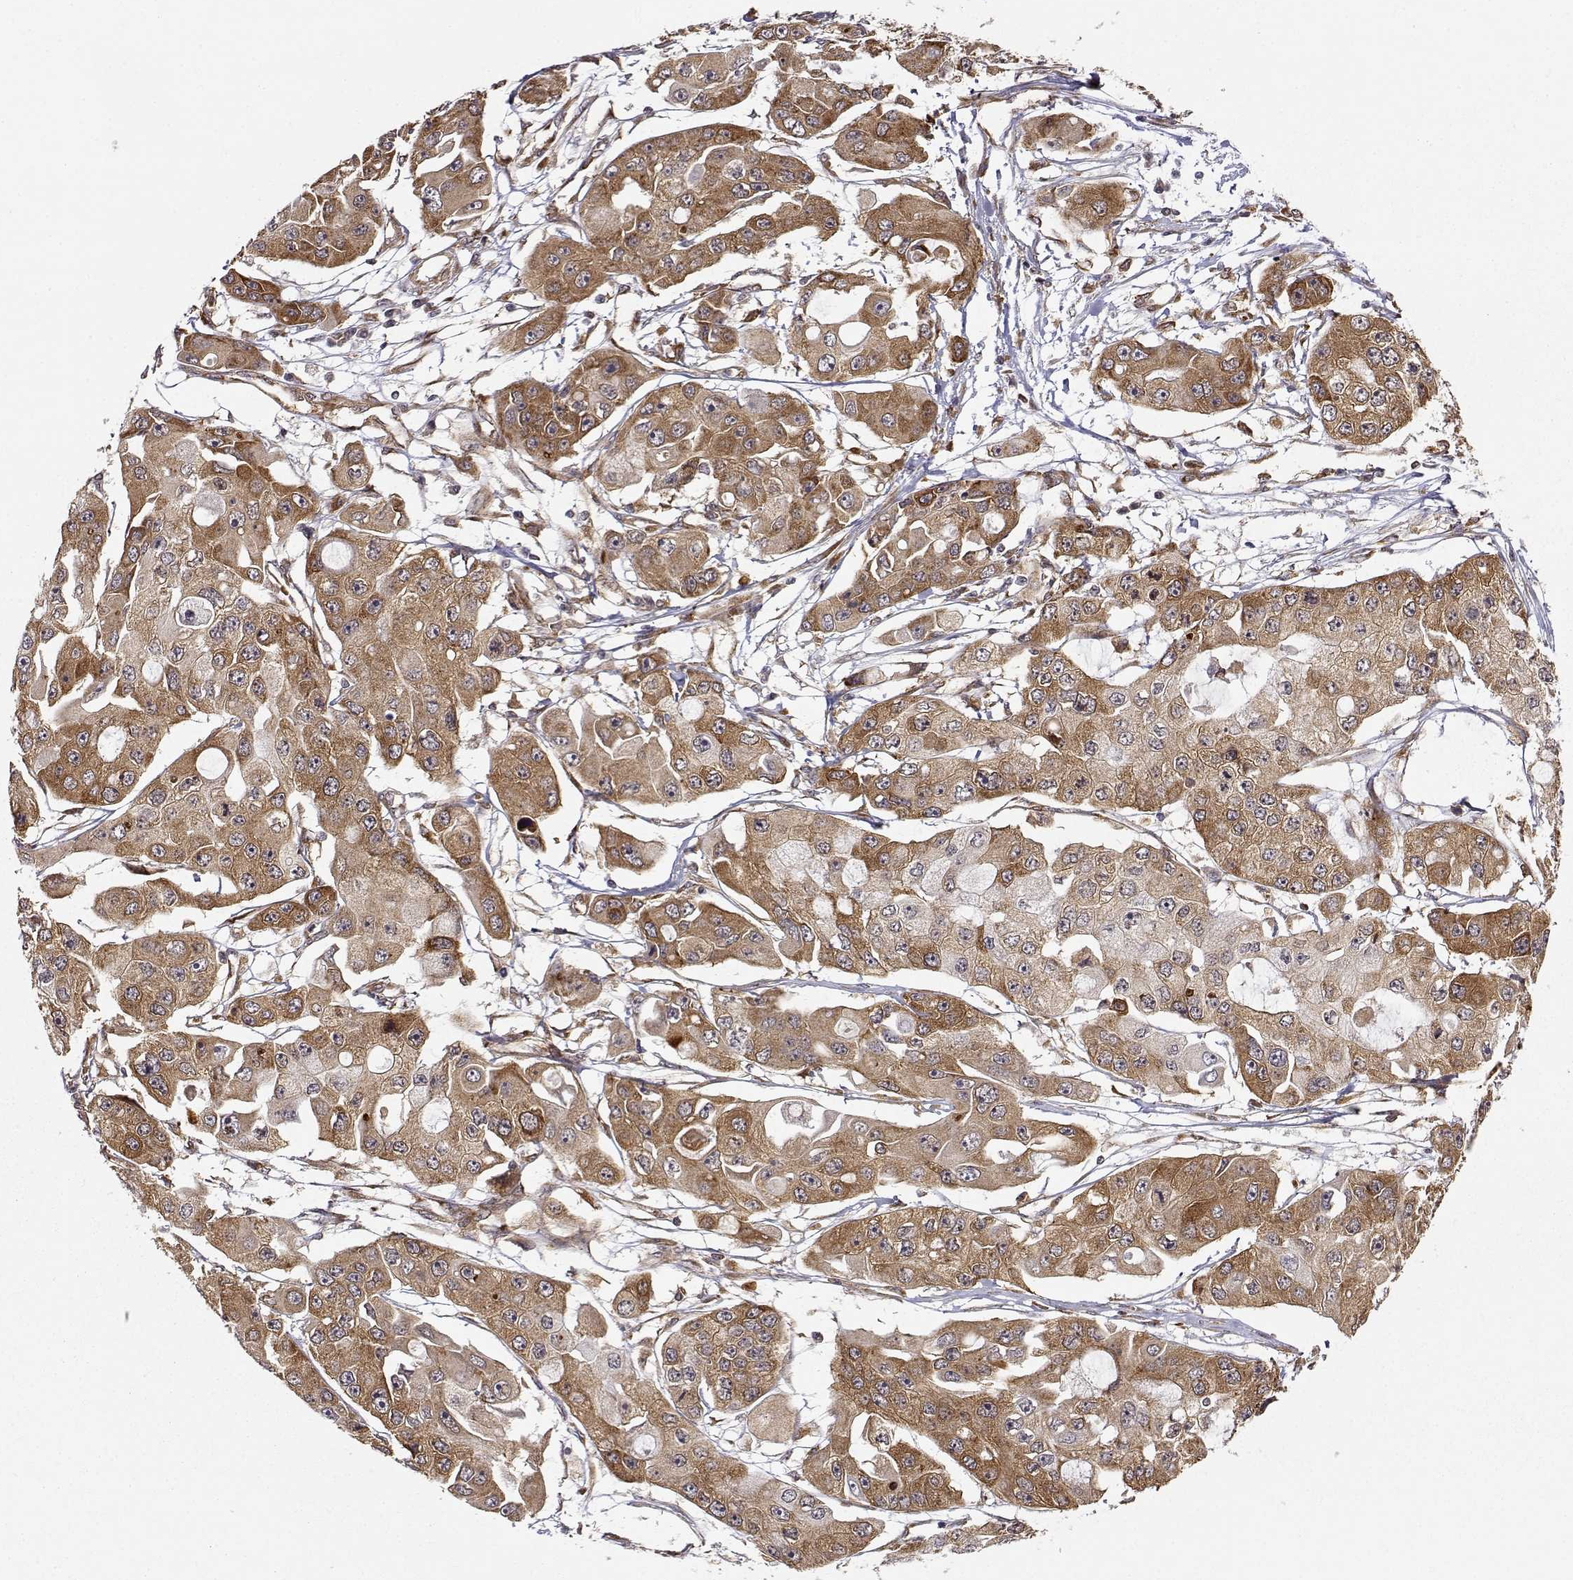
{"staining": {"intensity": "moderate", "quantity": ">75%", "location": "cytoplasmic/membranous"}, "tissue": "ovarian cancer", "cell_type": "Tumor cells", "image_type": "cancer", "snomed": [{"axis": "morphology", "description": "Cystadenocarcinoma, serous, NOS"}, {"axis": "topography", "description": "Ovary"}], "caption": "Tumor cells reveal medium levels of moderate cytoplasmic/membranous staining in approximately >75% of cells in ovarian serous cystadenocarcinoma. The staining is performed using DAB brown chromogen to label protein expression. The nuclei are counter-stained blue using hematoxylin.", "gene": "RNF13", "patient": {"sex": "female", "age": 56}}